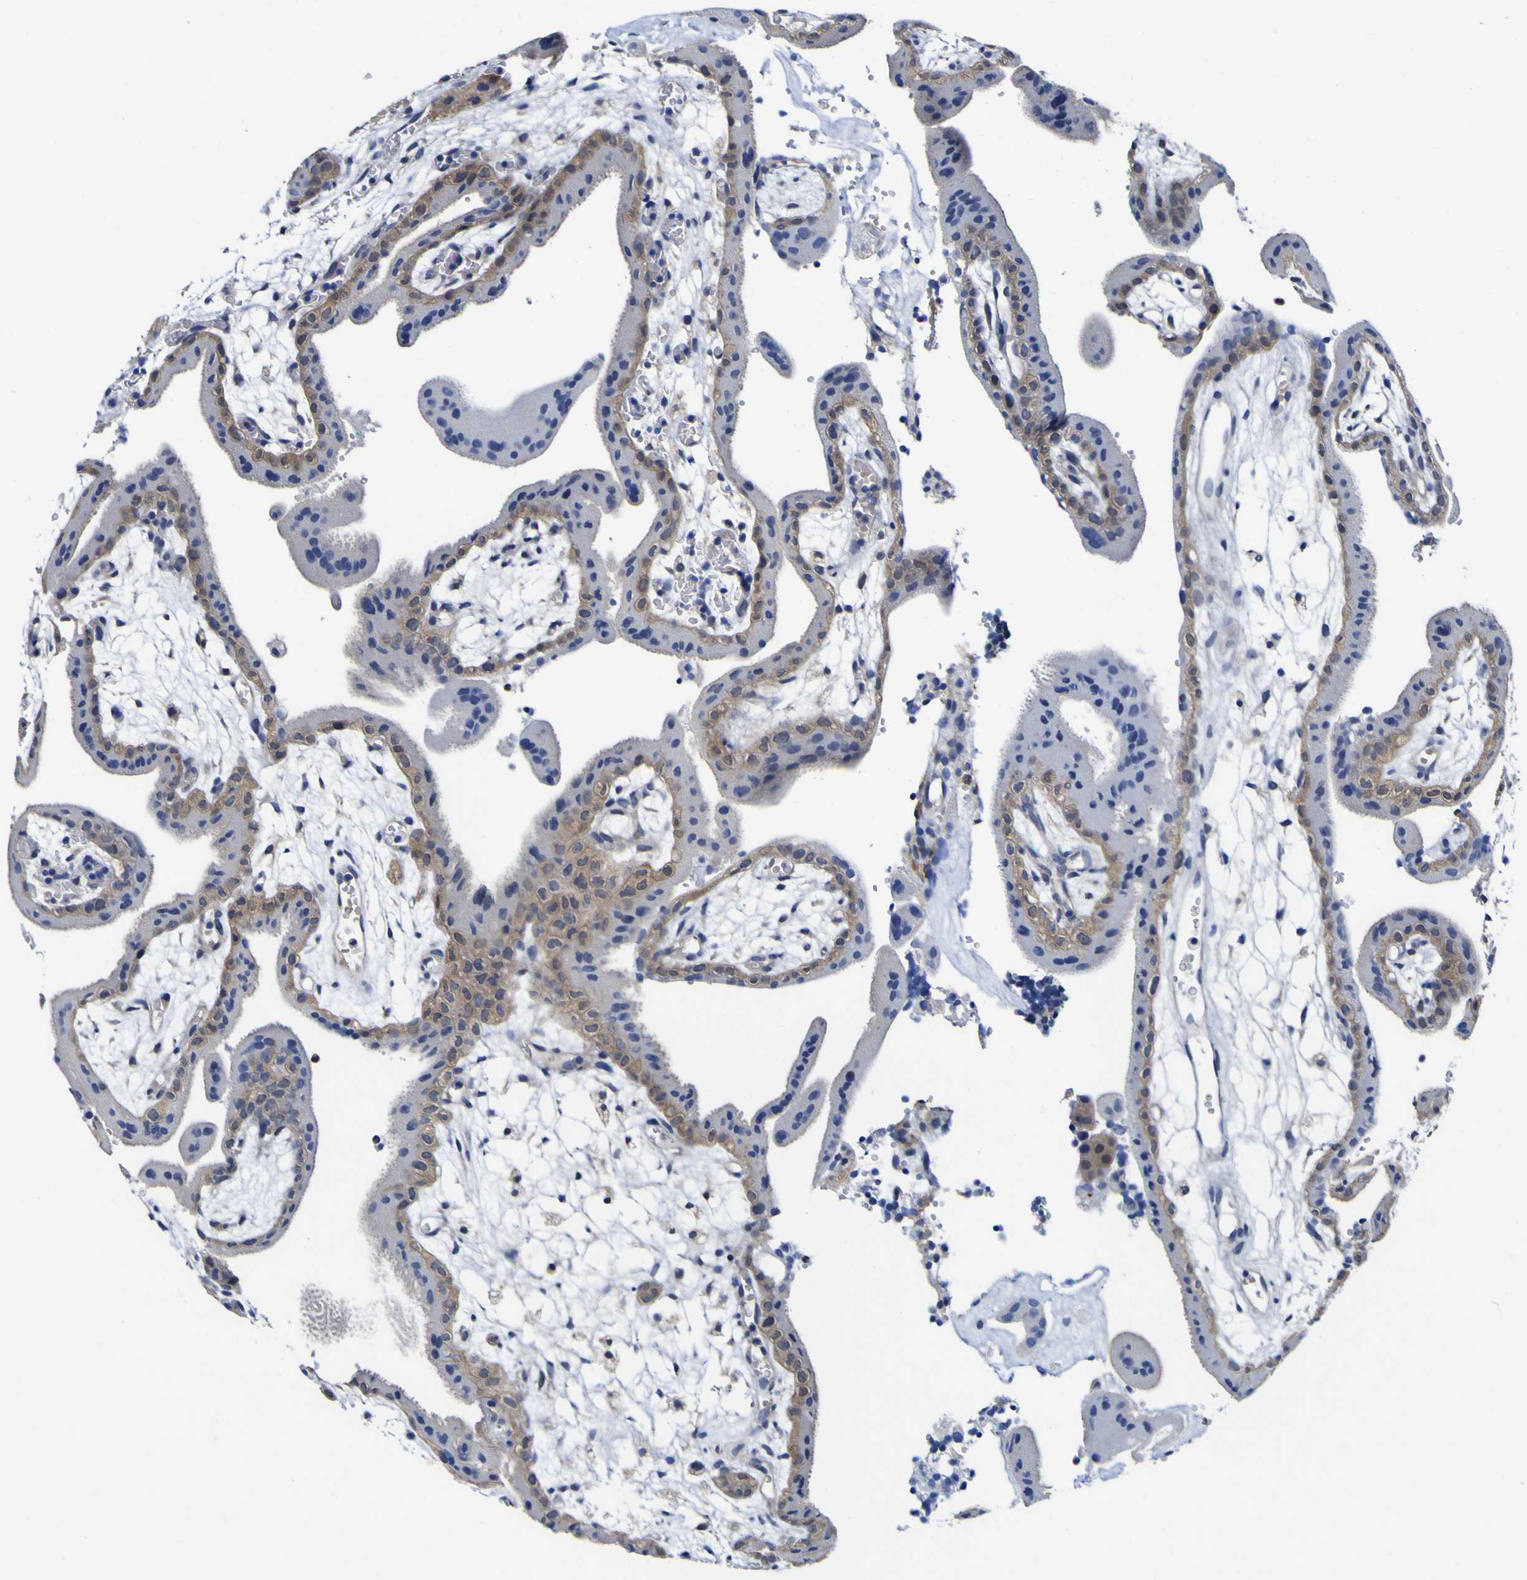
{"staining": {"intensity": "weak", "quantity": "<25%", "location": "cytoplasmic/membranous"}, "tissue": "placenta", "cell_type": "Decidual cells", "image_type": "normal", "snomed": [{"axis": "morphology", "description": "Normal tissue, NOS"}, {"axis": "topography", "description": "Placenta"}], "caption": "High power microscopy photomicrograph of an IHC image of benign placenta, revealing no significant staining in decidual cells.", "gene": "CASP6", "patient": {"sex": "female", "age": 18}}